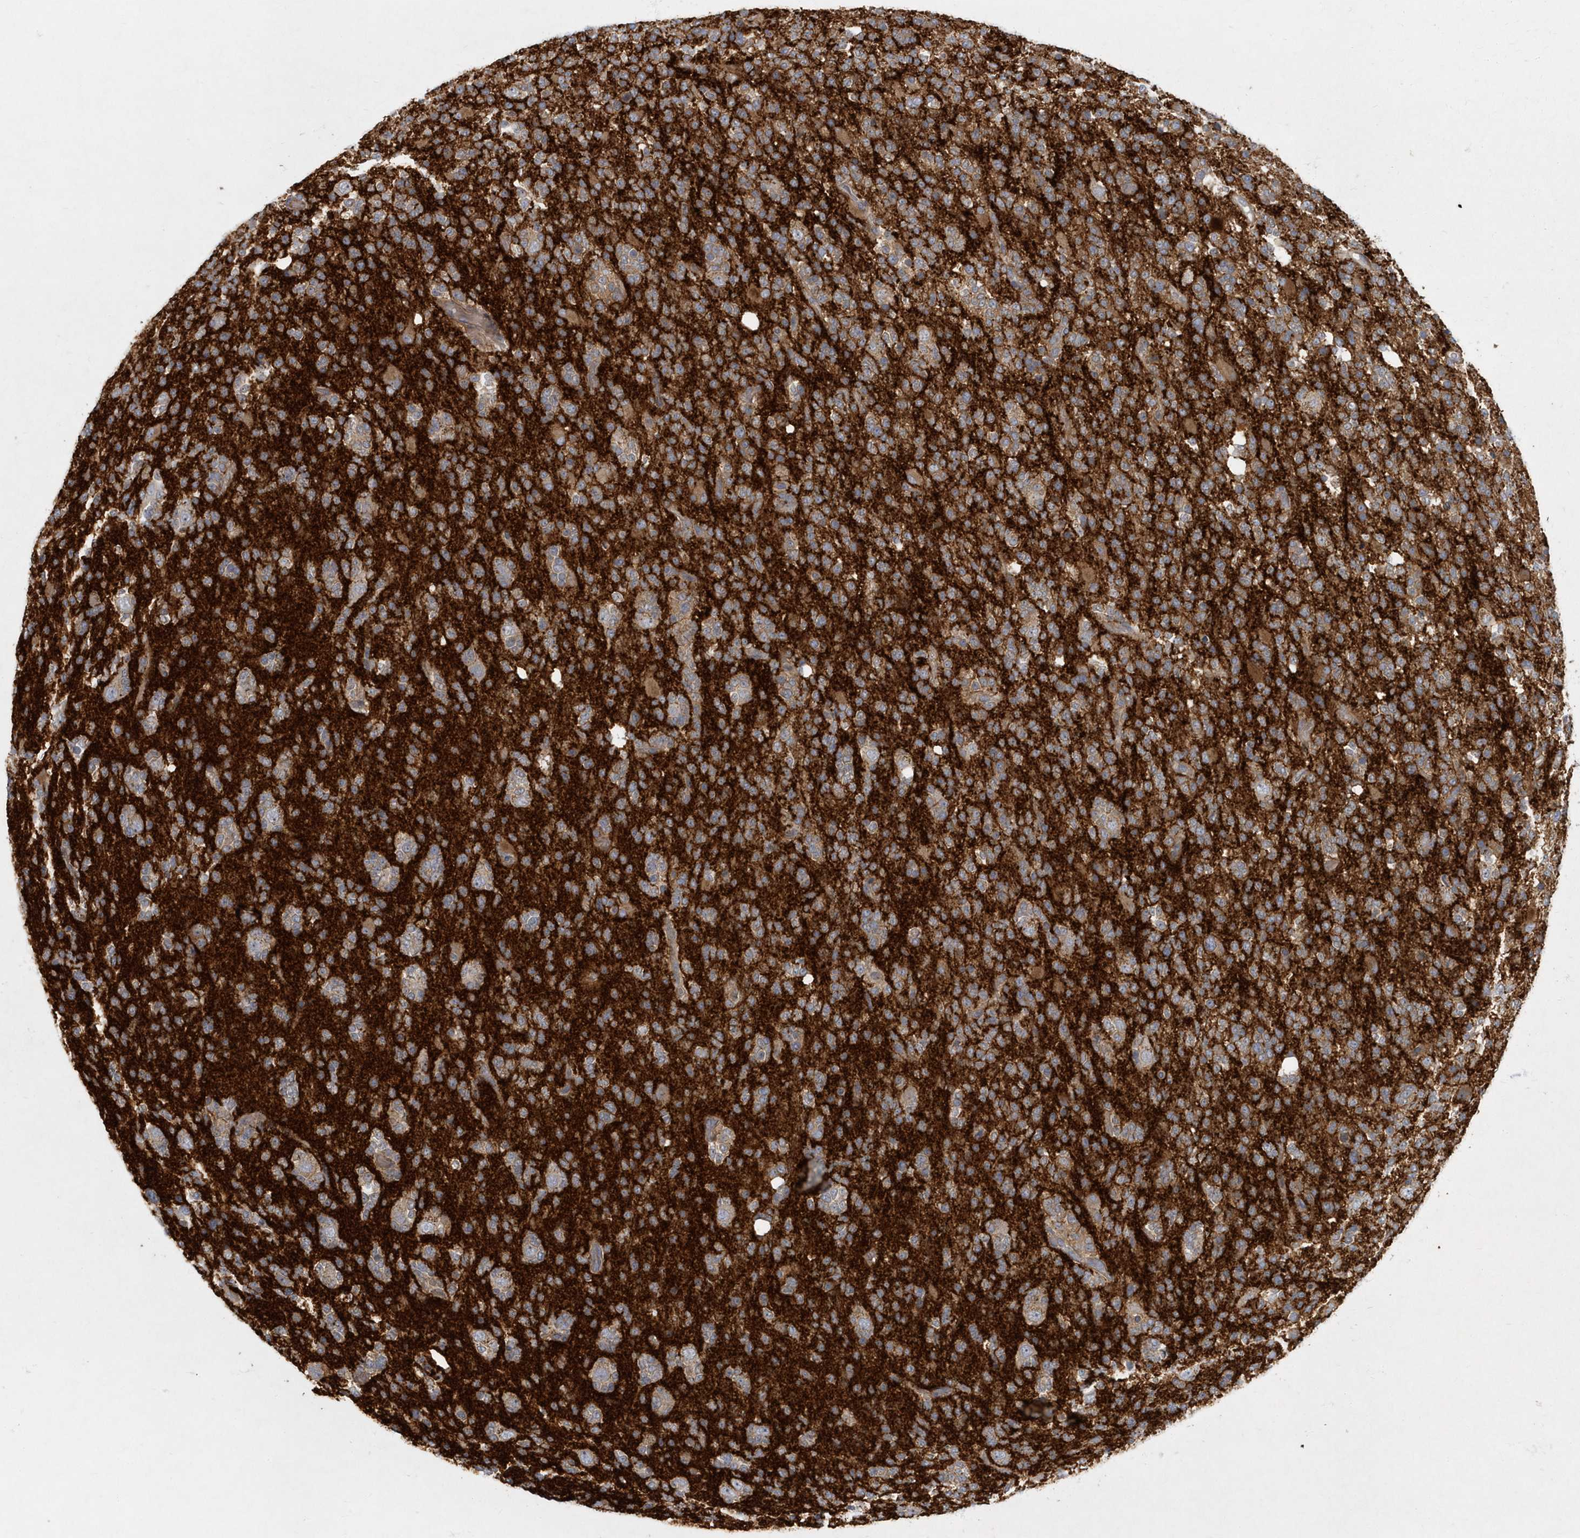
{"staining": {"intensity": "weak", "quantity": "<25%", "location": "cytoplasmic/membranous"}, "tissue": "glioma", "cell_type": "Tumor cells", "image_type": "cancer", "snomed": [{"axis": "morphology", "description": "Glioma, malignant, High grade"}, {"axis": "topography", "description": "Brain"}], "caption": "Immunohistochemistry histopathology image of malignant high-grade glioma stained for a protein (brown), which displays no expression in tumor cells.", "gene": "ARHGEF38", "patient": {"sex": "female", "age": 62}}